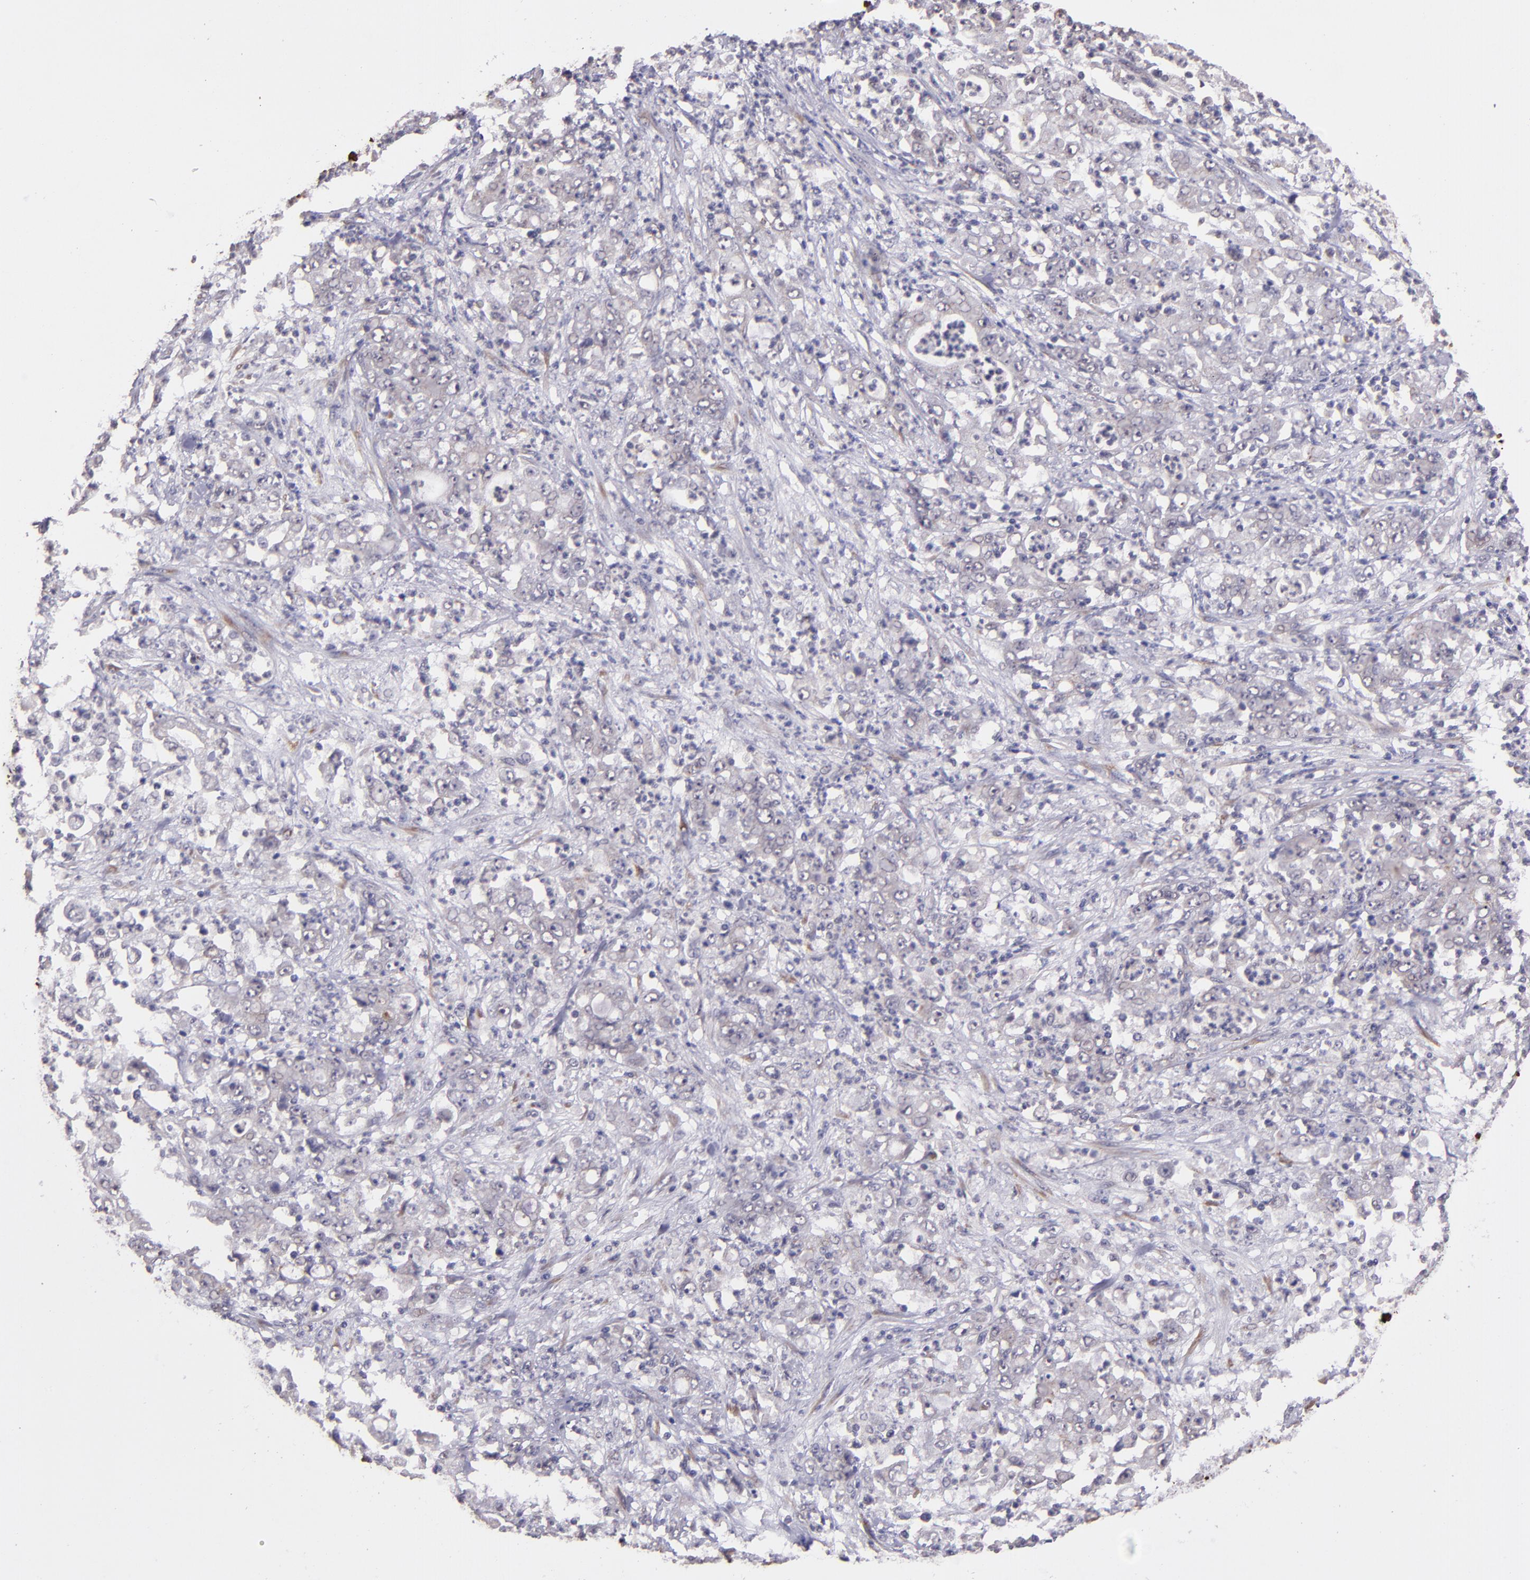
{"staining": {"intensity": "negative", "quantity": "none", "location": "none"}, "tissue": "stomach cancer", "cell_type": "Tumor cells", "image_type": "cancer", "snomed": [{"axis": "morphology", "description": "Adenocarcinoma, NOS"}, {"axis": "topography", "description": "Stomach, lower"}], "caption": "High power microscopy histopathology image of an immunohistochemistry (IHC) photomicrograph of stomach cancer, revealing no significant expression in tumor cells.", "gene": "TAF7L", "patient": {"sex": "female", "age": 71}}